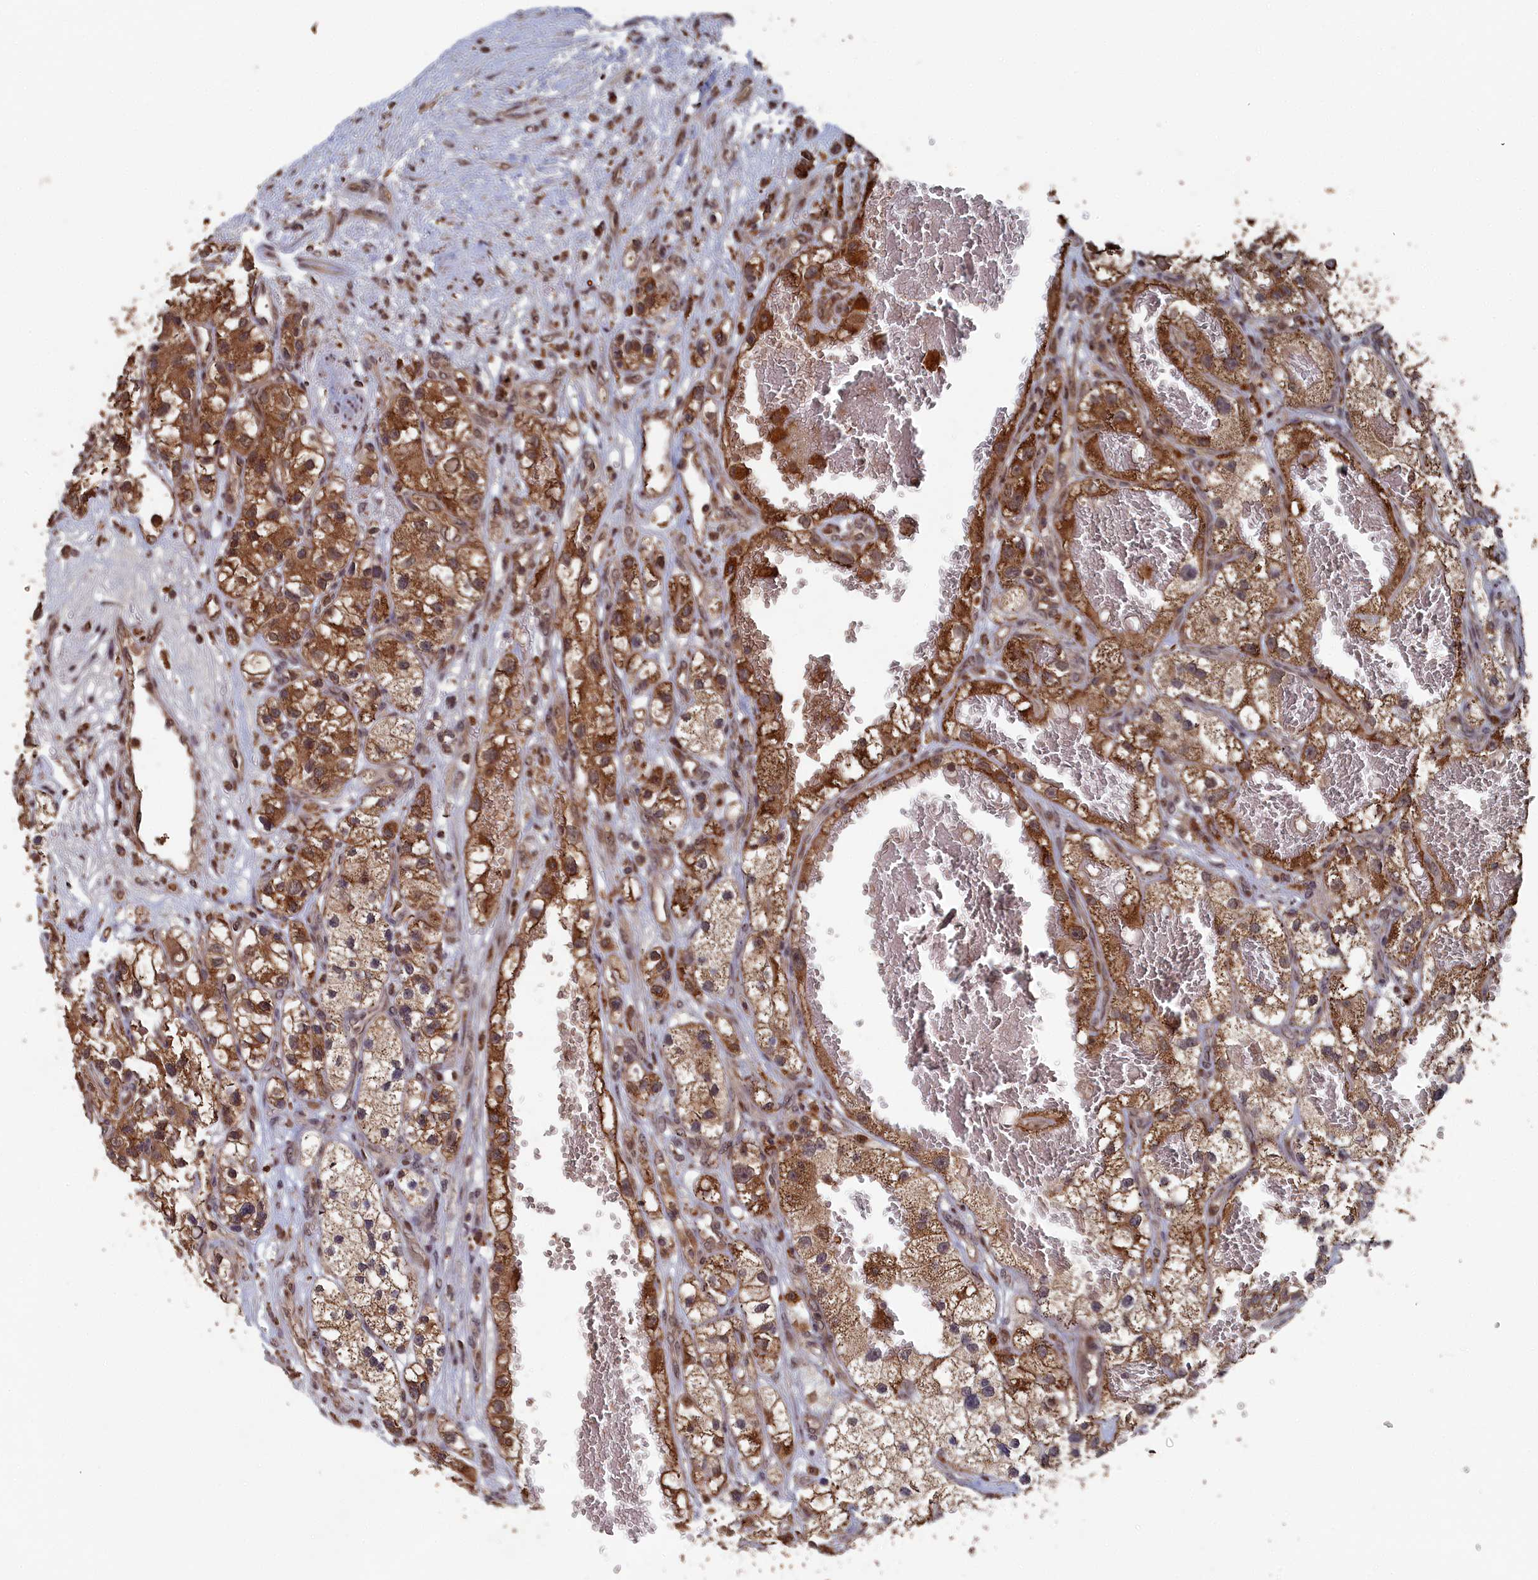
{"staining": {"intensity": "strong", "quantity": ">75%", "location": "cytoplasmic/membranous"}, "tissue": "renal cancer", "cell_type": "Tumor cells", "image_type": "cancer", "snomed": [{"axis": "morphology", "description": "Adenocarcinoma, NOS"}, {"axis": "topography", "description": "Kidney"}], "caption": "There is high levels of strong cytoplasmic/membranous staining in tumor cells of renal cancer, as demonstrated by immunohistochemical staining (brown color).", "gene": "CEACAM21", "patient": {"sex": "female", "age": 57}}